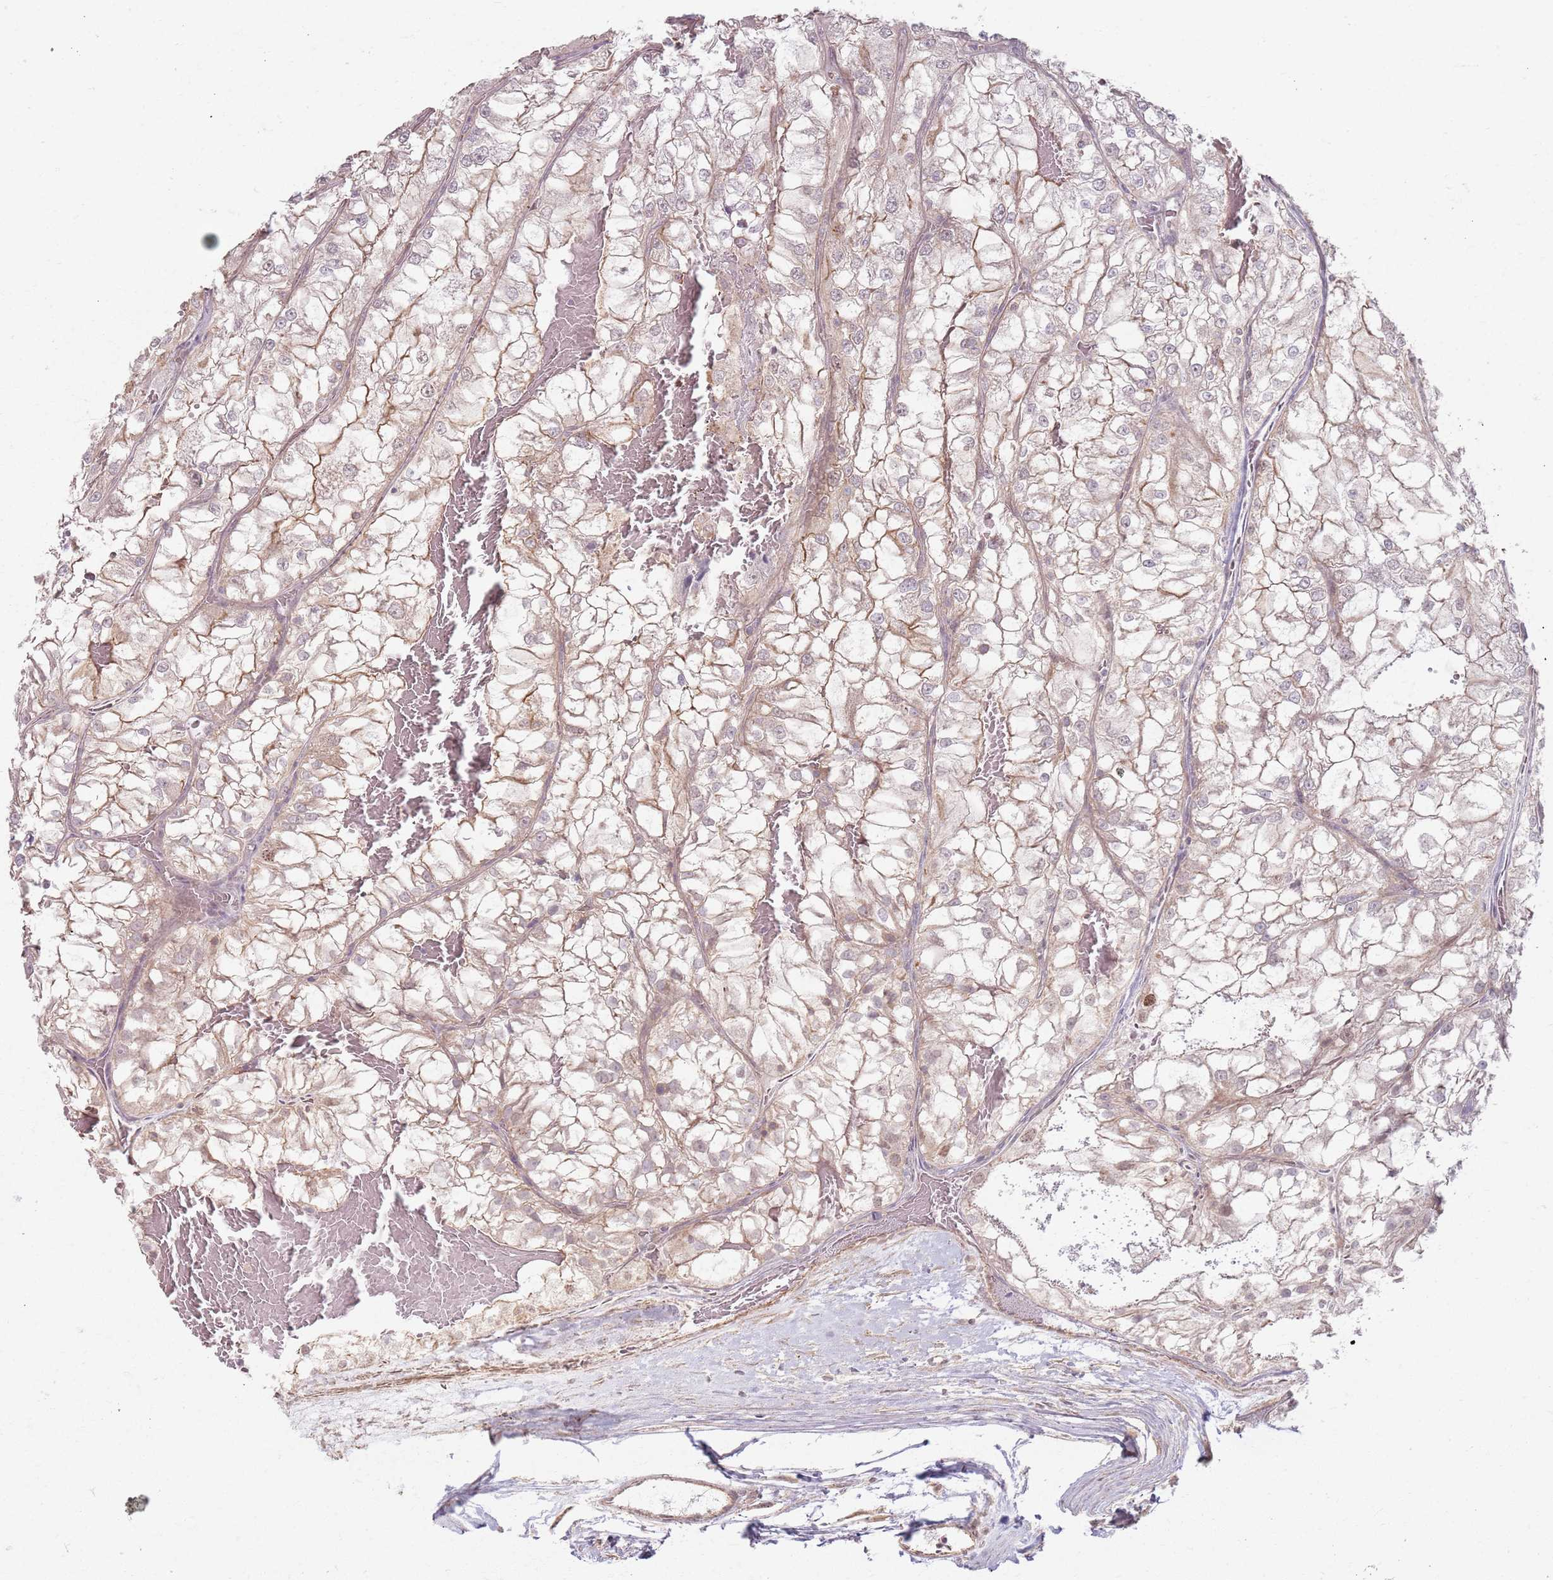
{"staining": {"intensity": "weak", "quantity": "25%-75%", "location": "cytoplasmic/membranous"}, "tissue": "renal cancer", "cell_type": "Tumor cells", "image_type": "cancer", "snomed": [{"axis": "morphology", "description": "Adenocarcinoma, NOS"}, {"axis": "topography", "description": "Kidney"}], "caption": "High-magnification brightfield microscopy of renal adenocarcinoma stained with DAB (brown) and counterstained with hematoxylin (blue). tumor cells exhibit weak cytoplasmic/membranous staining is identified in approximately25%-75% of cells.", "gene": "KCNA5", "patient": {"sex": "female", "age": 72}}